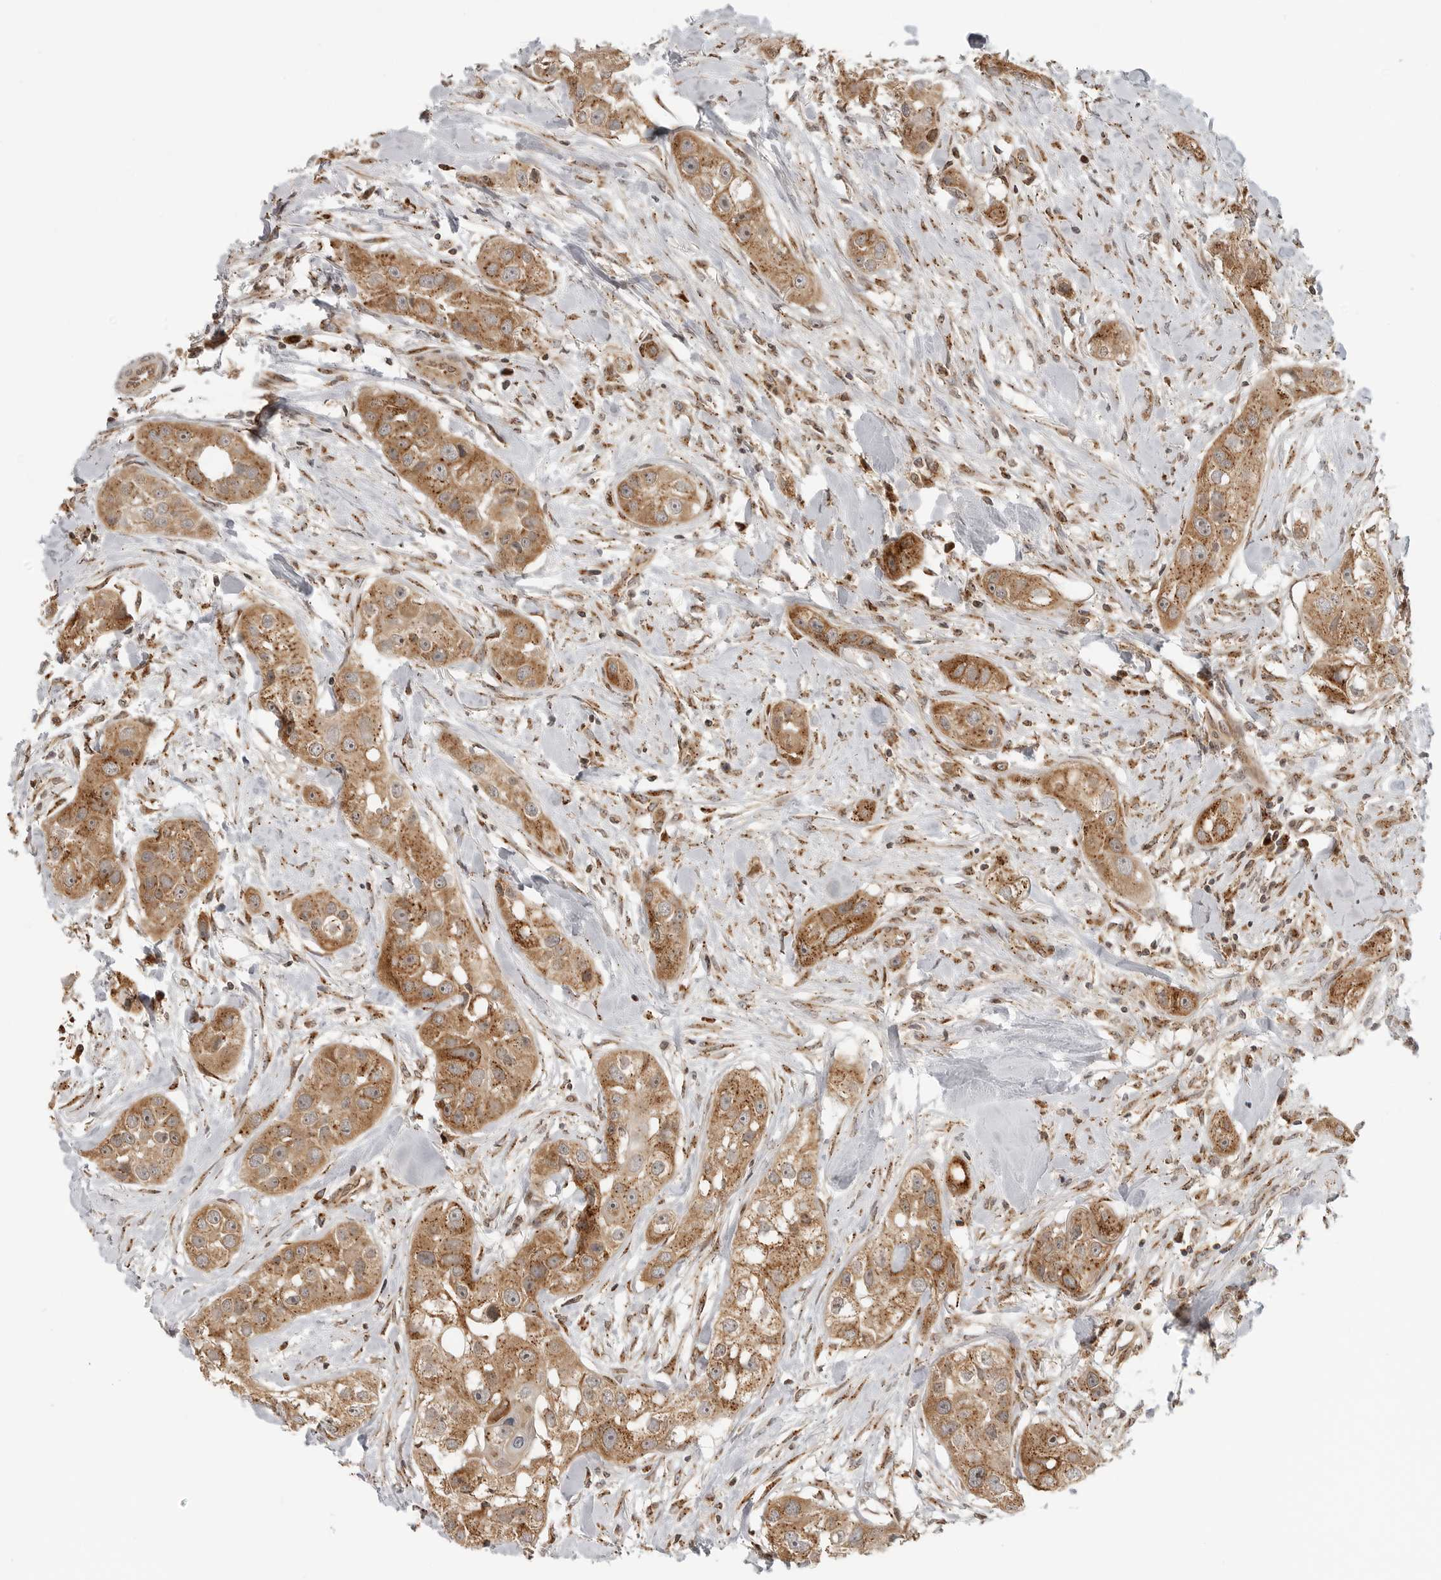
{"staining": {"intensity": "moderate", "quantity": ">75%", "location": "cytoplasmic/membranous"}, "tissue": "head and neck cancer", "cell_type": "Tumor cells", "image_type": "cancer", "snomed": [{"axis": "morphology", "description": "Normal tissue, NOS"}, {"axis": "morphology", "description": "Squamous cell carcinoma, NOS"}, {"axis": "topography", "description": "Skeletal muscle"}, {"axis": "topography", "description": "Head-Neck"}], "caption": "Human head and neck squamous cell carcinoma stained with a protein marker displays moderate staining in tumor cells.", "gene": "COPA", "patient": {"sex": "male", "age": 51}}